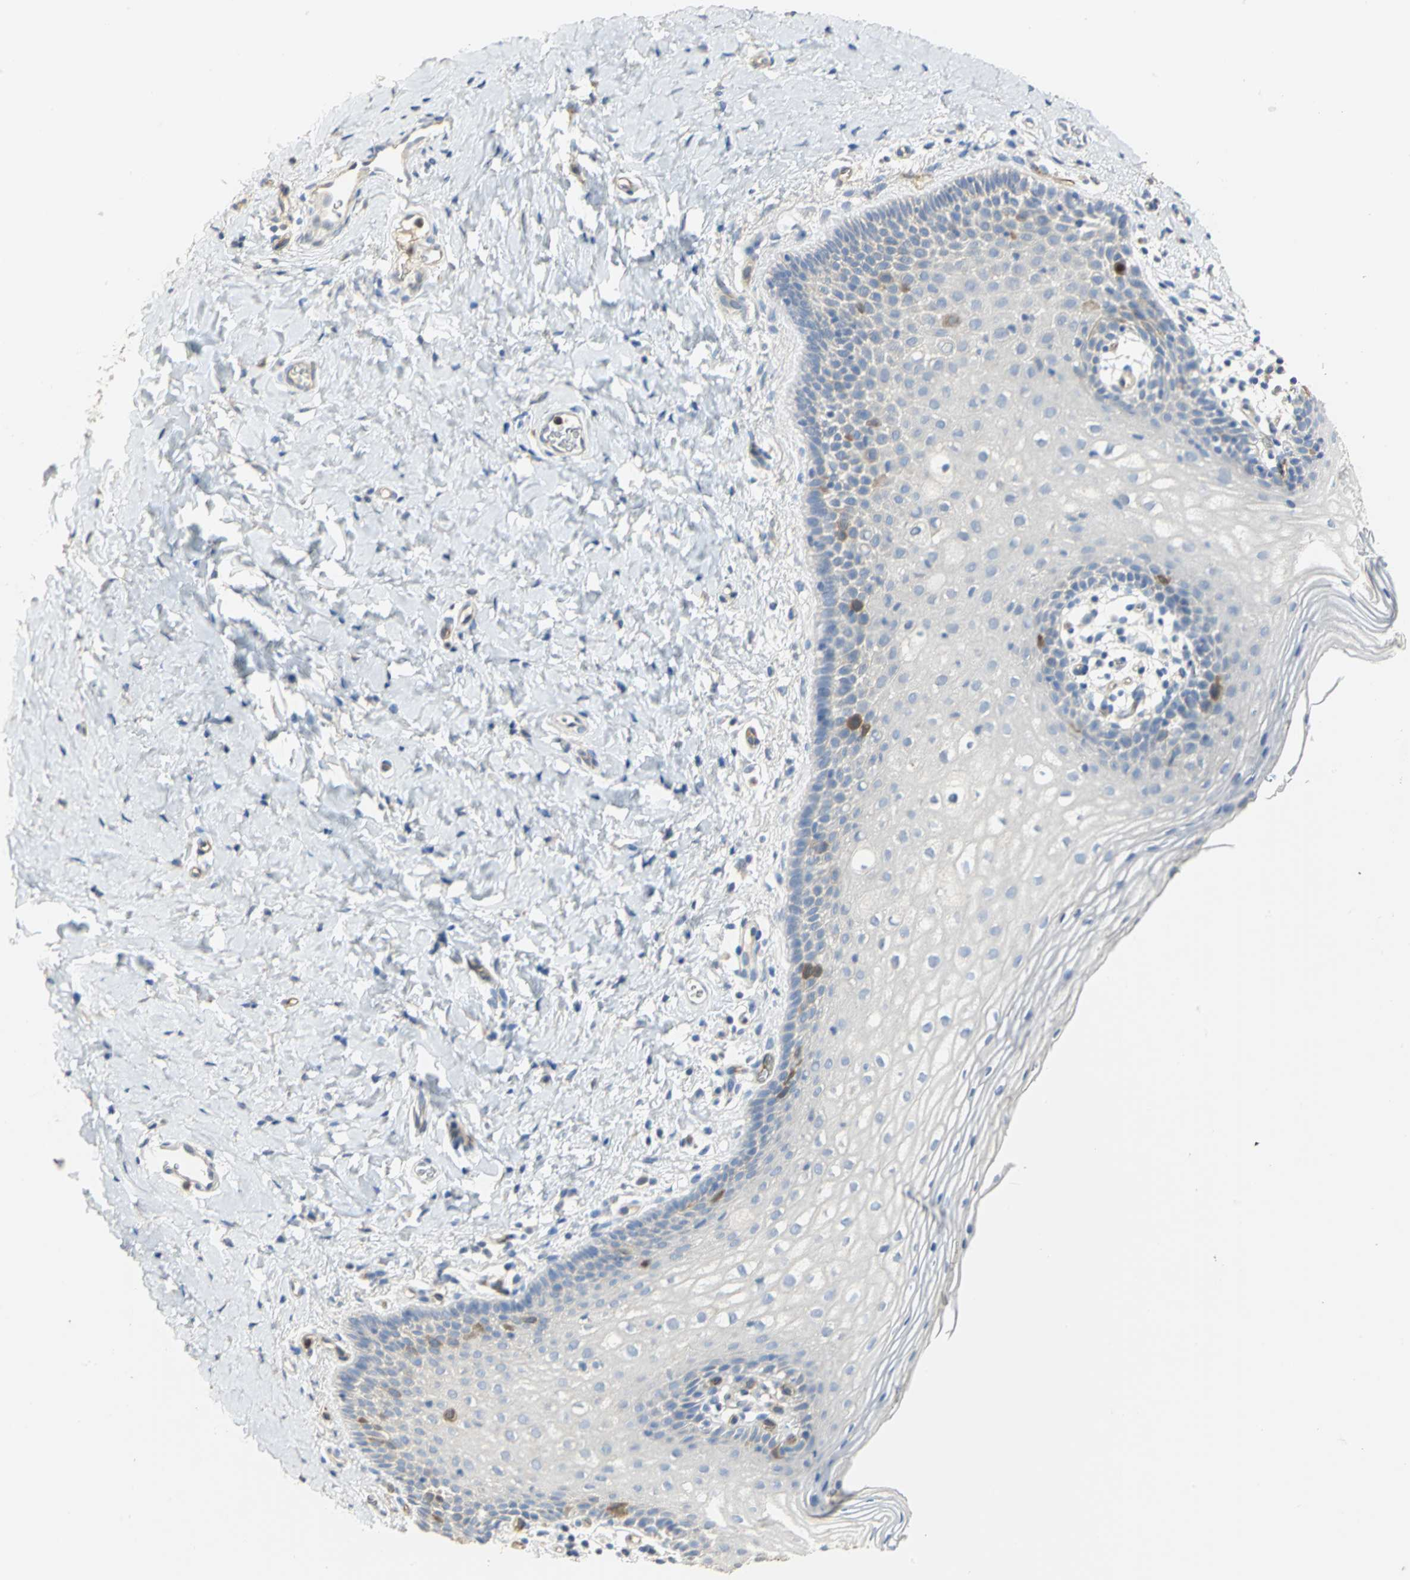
{"staining": {"intensity": "strong", "quantity": "<25%", "location": "cytoplasmic/membranous"}, "tissue": "vagina", "cell_type": "Squamous epithelial cells", "image_type": "normal", "snomed": [{"axis": "morphology", "description": "Normal tissue, NOS"}, {"axis": "topography", "description": "Vagina"}], "caption": "This image demonstrates benign vagina stained with IHC to label a protein in brown. The cytoplasmic/membranous of squamous epithelial cells show strong positivity for the protein. Nuclei are counter-stained blue.", "gene": "DLGAP5", "patient": {"sex": "female", "age": 55}}